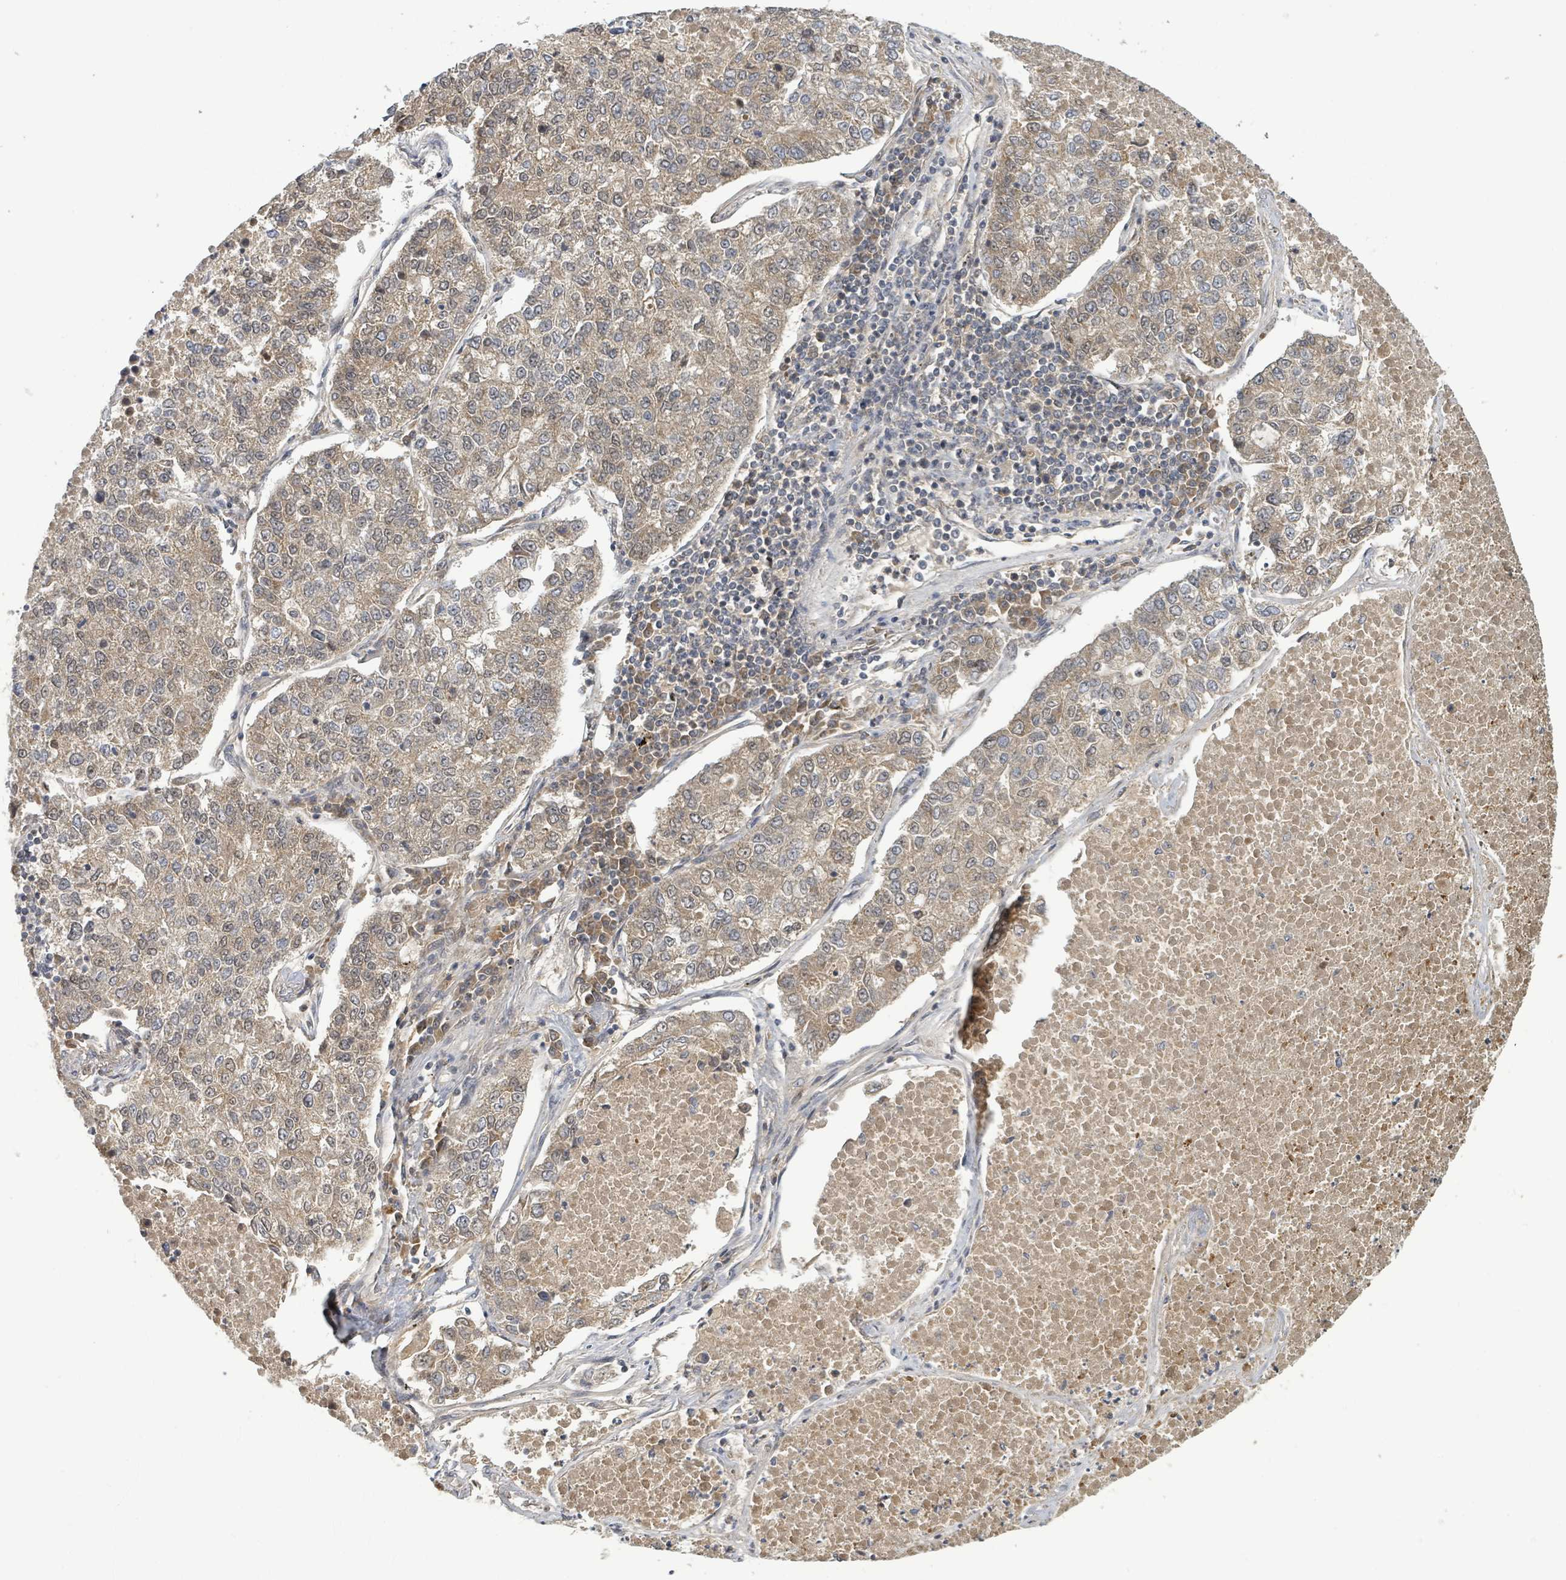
{"staining": {"intensity": "weak", "quantity": ">75%", "location": "cytoplasmic/membranous"}, "tissue": "lung cancer", "cell_type": "Tumor cells", "image_type": "cancer", "snomed": [{"axis": "morphology", "description": "Adenocarcinoma, NOS"}, {"axis": "topography", "description": "Lung"}], "caption": "Protein staining displays weak cytoplasmic/membranous positivity in about >75% of tumor cells in adenocarcinoma (lung). The staining was performed using DAB (3,3'-diaminobenzidine) to visualize the protein expression in brown, while the nuclei were stained in blue with hematoxylin (Magnification: 20x).", "gene": "ITGA11", "patient": {"sex": "male", "age": 49}}